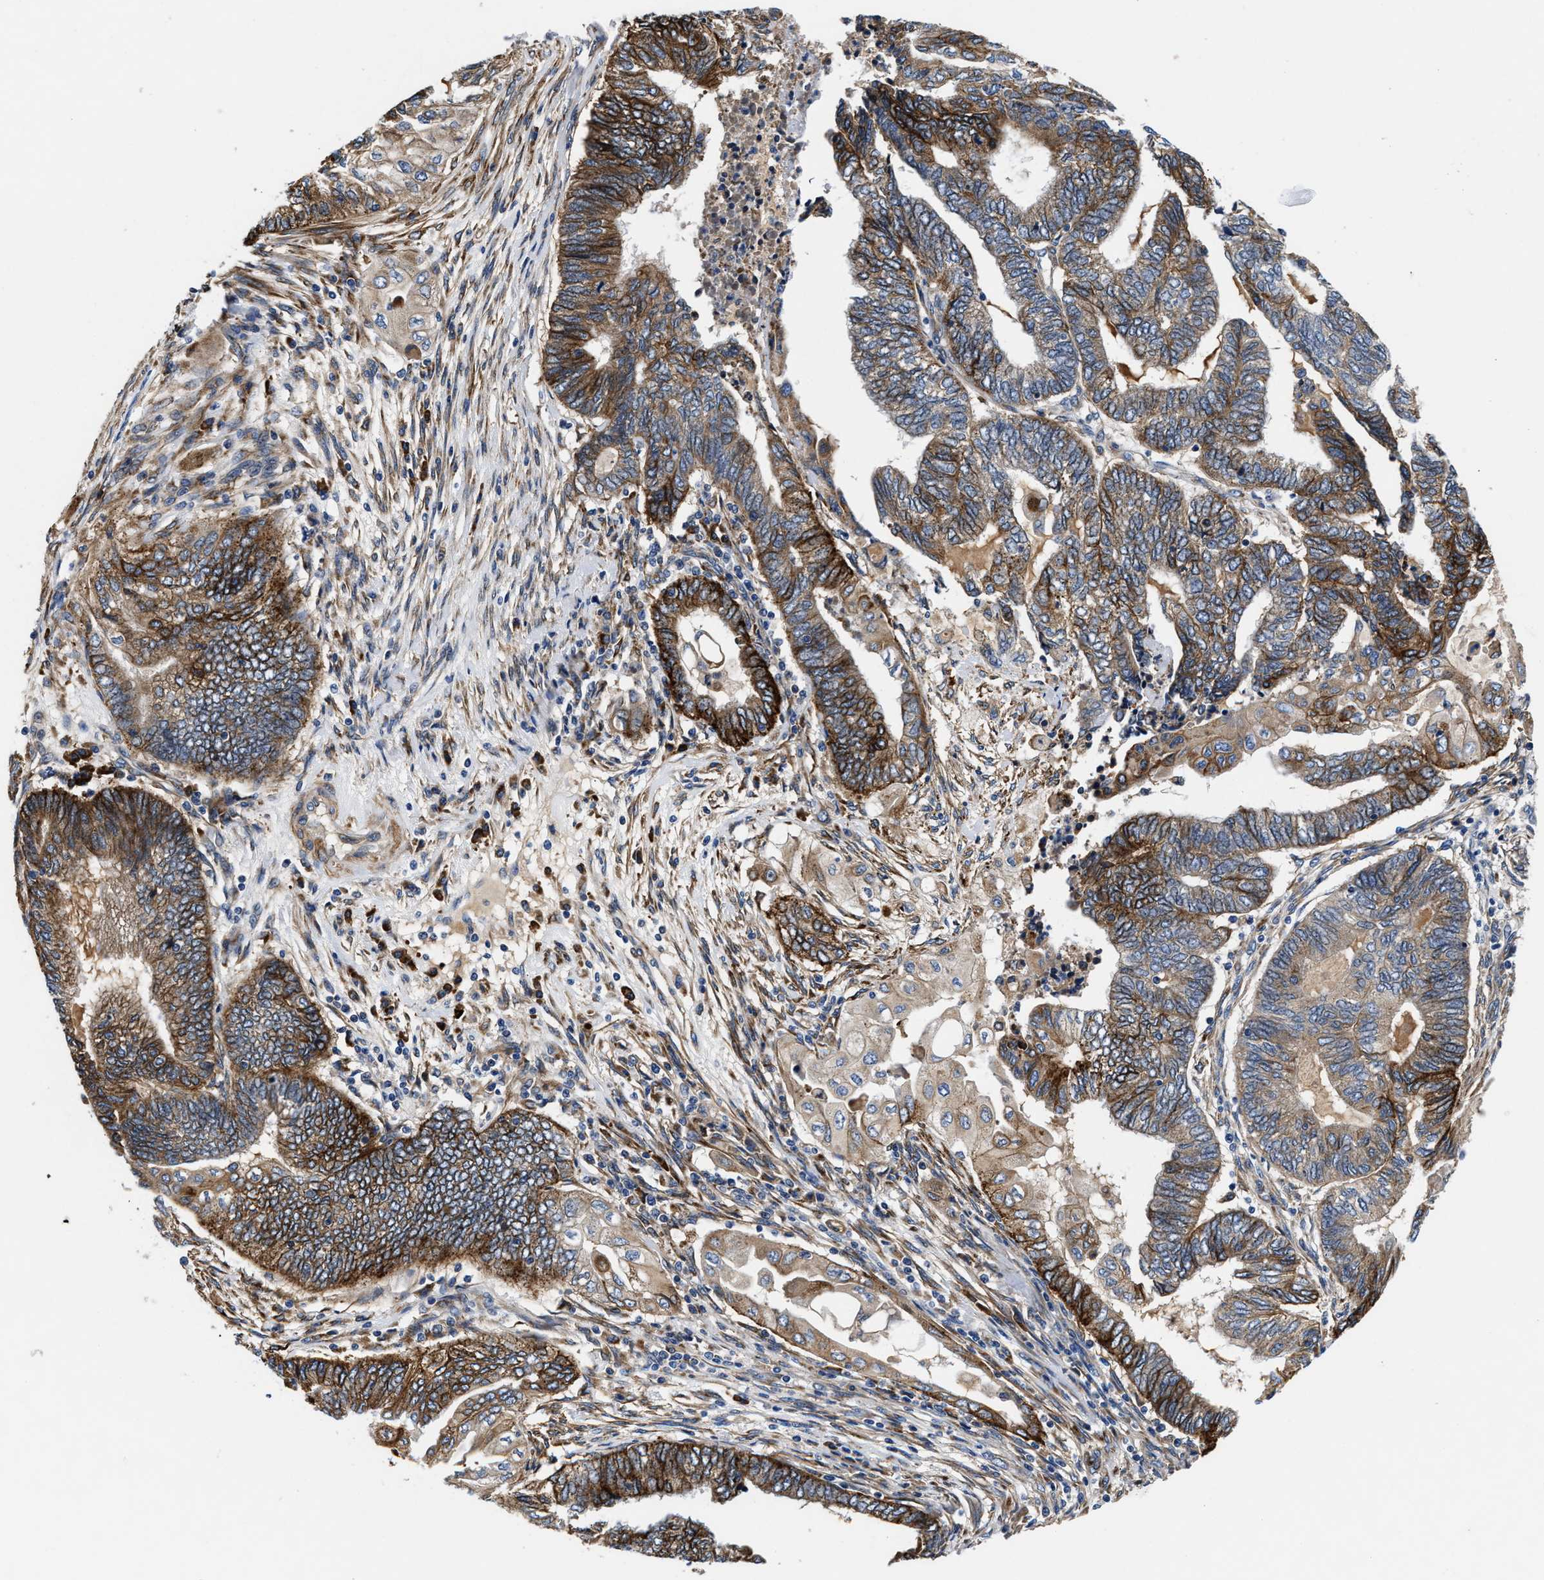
{"staining": {"intensity": "moderate", "quantity": ">75%", "location": "cytoplasmic/membranous"}, "tissue": "endometrial cancer", "cell_type": "Tumor cells", "image_type": "cancer", "snomed": [{"axis": "morphology", "description": "Adenocarcinoma, NOS"}, {"axis": "topography", "description": "Uterus"}, {"axis": "topography", "description": "Endometrium"}], "caption": "Human endometrial cancer stained with a brown dye demonstrates moderate cytoplasmic/membranous positive expression in approximately >75% of tumor cells.", "gene": "SLC12A2", "patient": {"sex": "female", "age": 70}}